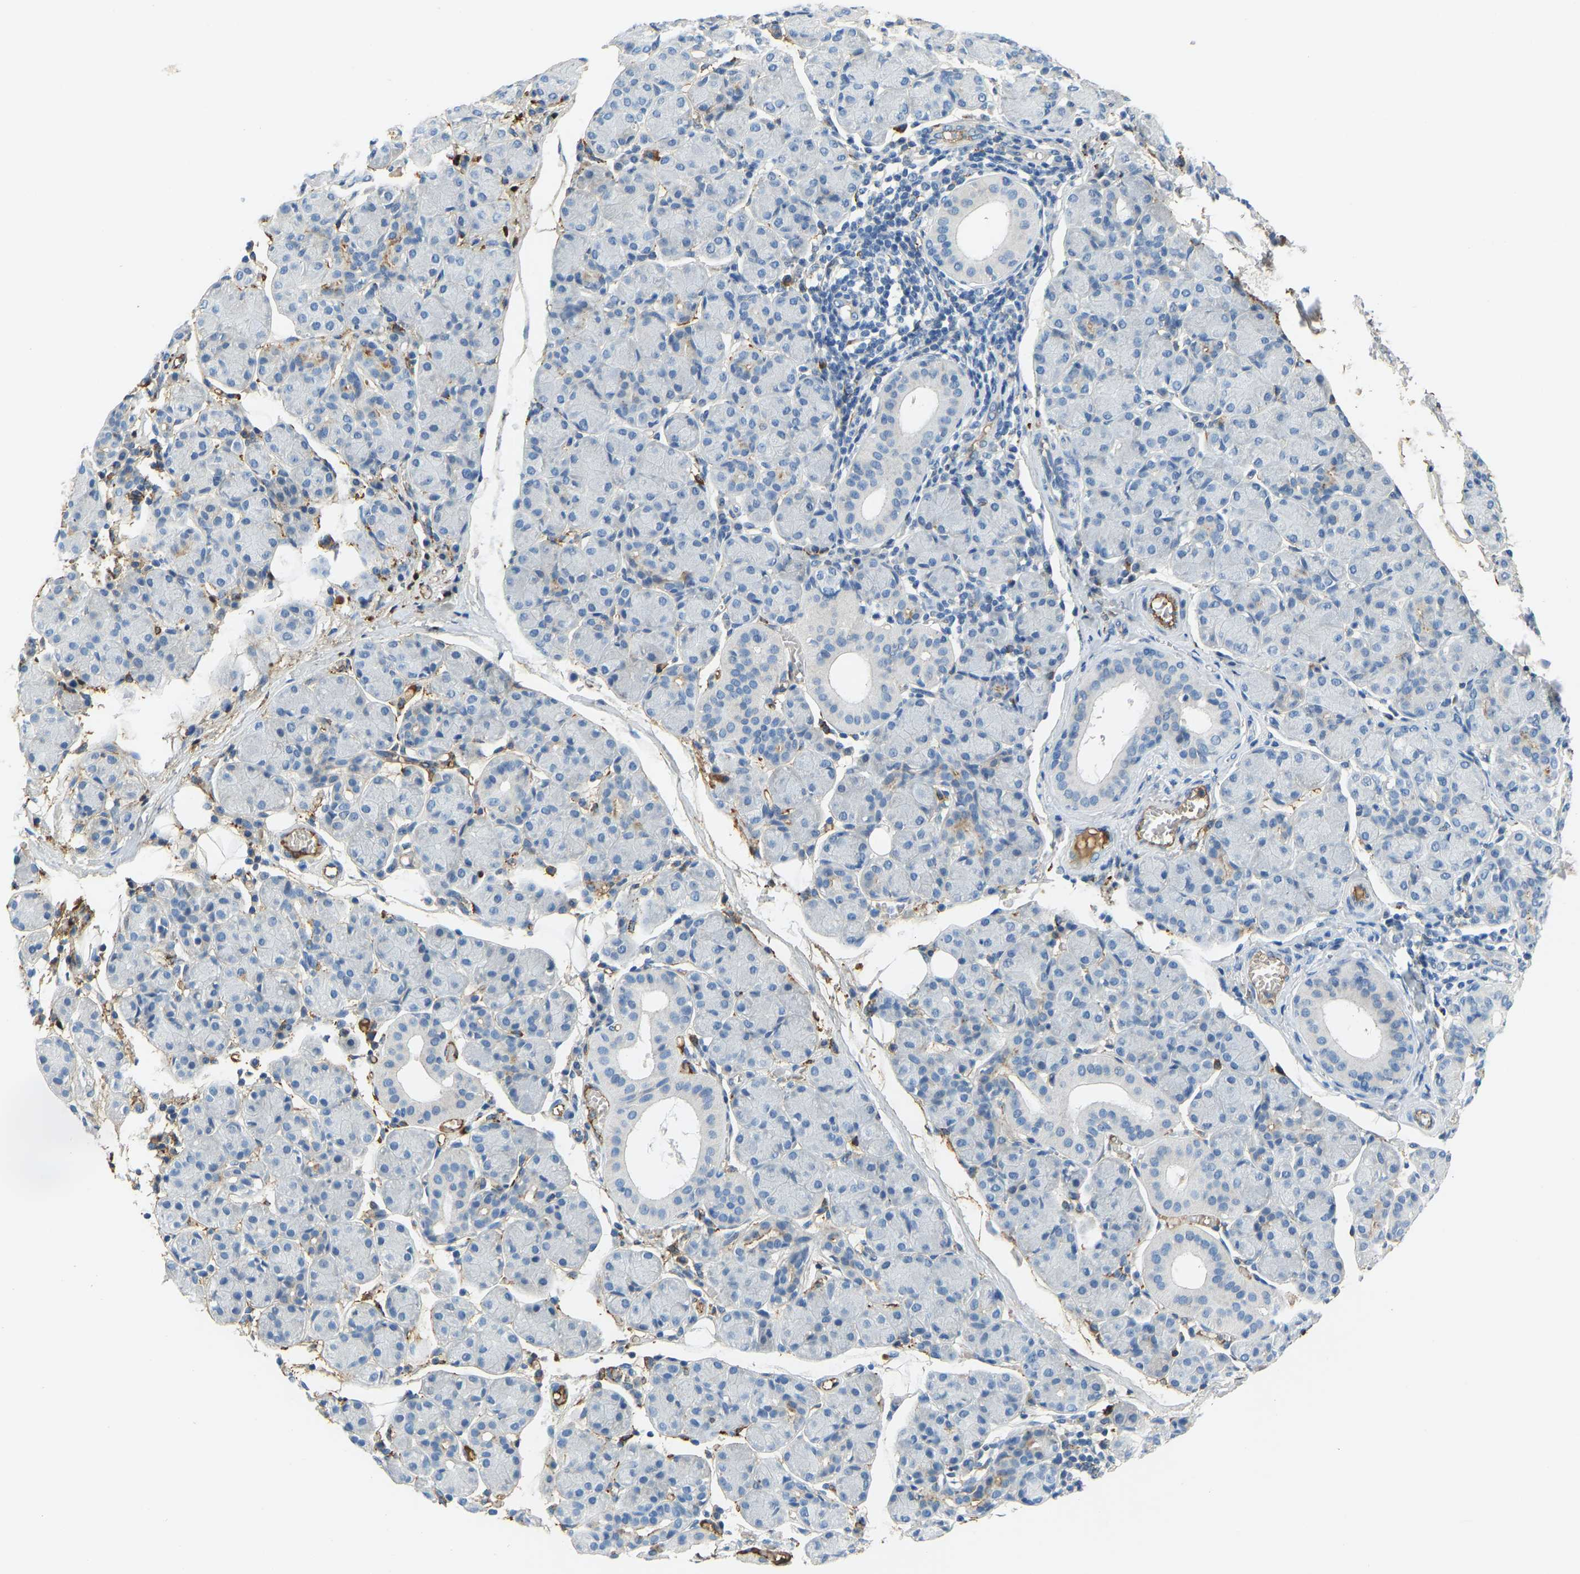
{"staining": {"intensity": "negative", "quantity": "none", "location": "none"}, "tissue": "salivary gland", "cell_type": "Glandular cells", "image_type": "normal", "snomed": [{"axis": "morphology", "description": "Normal tissue, NOS"}, {"axis": "morphology", "description": "Inflammation, NOS"}, {"axis": "topography", "description": "Lymph node"}, {"axis": "topography", "description": "Salivary gland"}], "caption": "An immunohistochemistry histopathology image of normal salivary gland is shown. There is no staining in glandular cells of salivary gland.", "gene": "THBS4", "patient": {"sex": "male", "age": 3}}